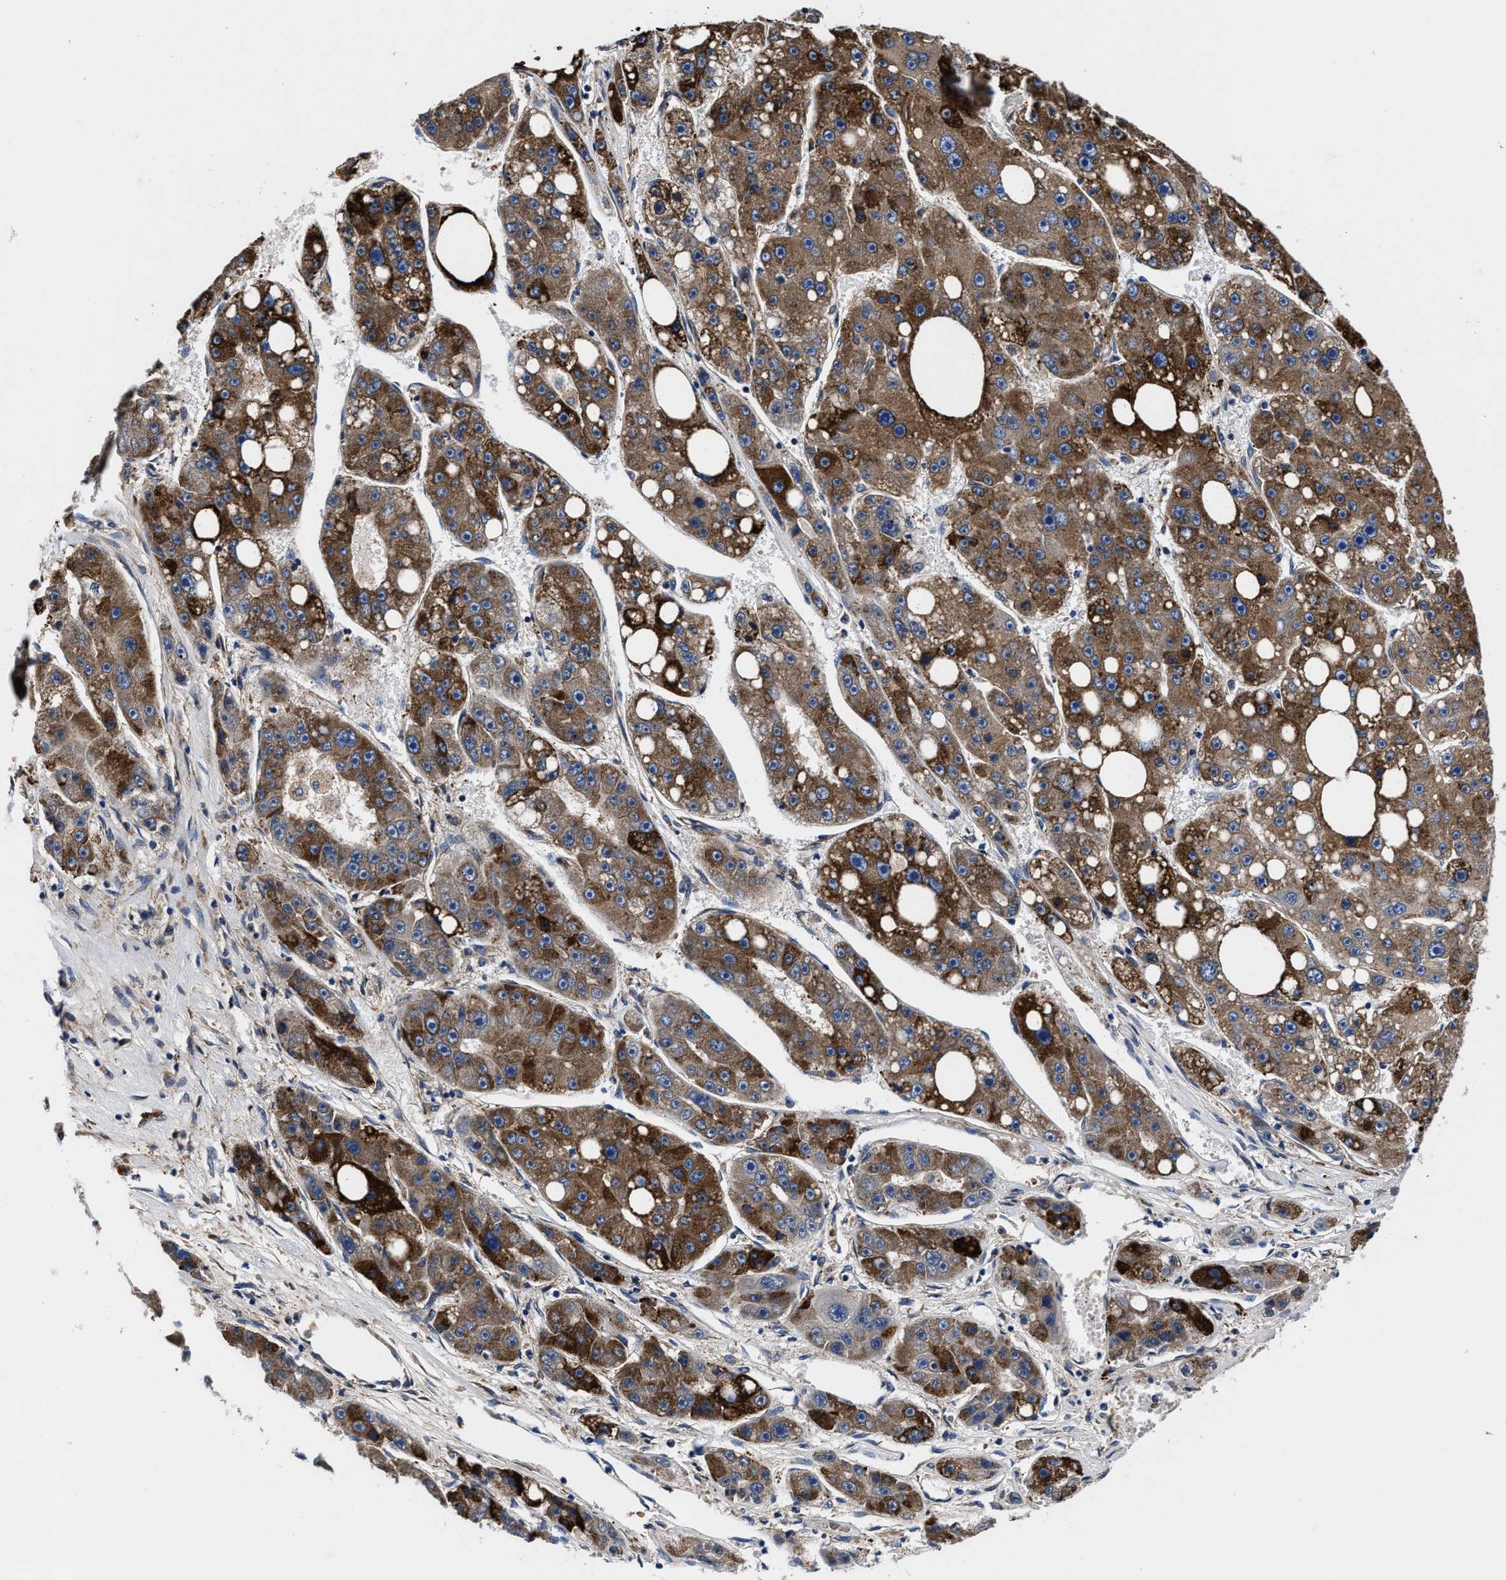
{"staining": {"intensity": "moderate", "quantity": ">75%", "location": "cytoplasmic/membranous"}, "tissue": "liver cancer", "cell_type": "Tumor cells", "image_type": "cancer", "snomed": [{"axis": "morphology", "description": "Carcinoma, Hepatocellular, NOS"}, {"axis": "topography", "description": "Liver"}], "caption": "Immunohistochemistry (IHC) of human hepatocellular carcinoma (liver) shows medium levels of moderate cytoplasmic/membranous positivity in about >75% of tumor cells.", "gene": "SLC12A2", "patient": {"sex": "female", "age": 61}}